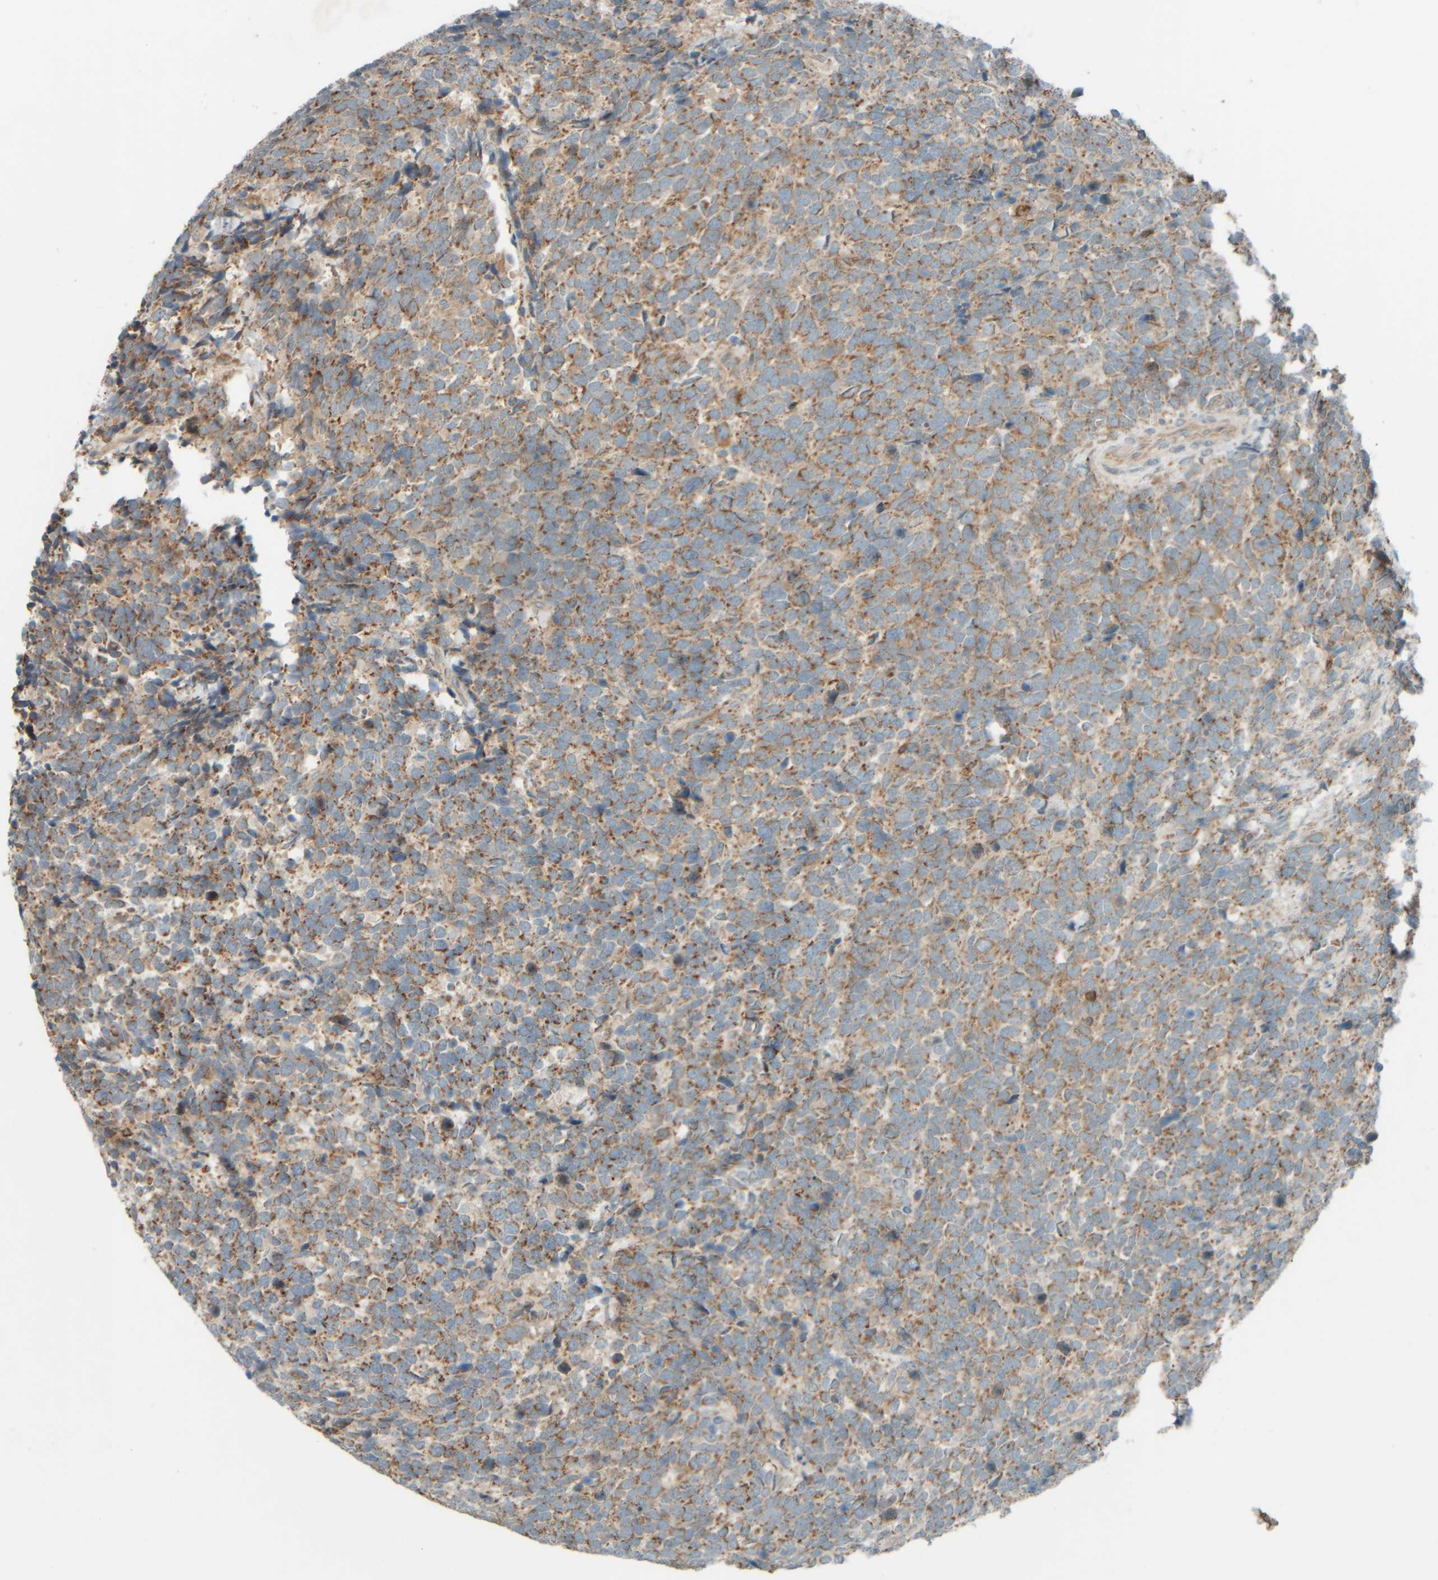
{"staining": {"intensity": "weak", "quantity": ">75%", "location": "cytoplasmic/membranous"}, "tissue": "urothelial cancer", "cell_type": "Tumor cells", "image_type": "cancer", "snomed": [{"axis": "morphology", "description": "Urothelial carcinoma, High grade"}, {"axis": "topography", "description": "Urinary bladder"}], "caption": "High-grade urothelial carcinoma stained with DAB (3,3'-diaminobenzidine) IHC displays low levels of weak cytoplasmic/membranous positivity in about >75% of tumor cells.", "gene": "SPAG5", "patient": {"sex": "female", "age": 82}}